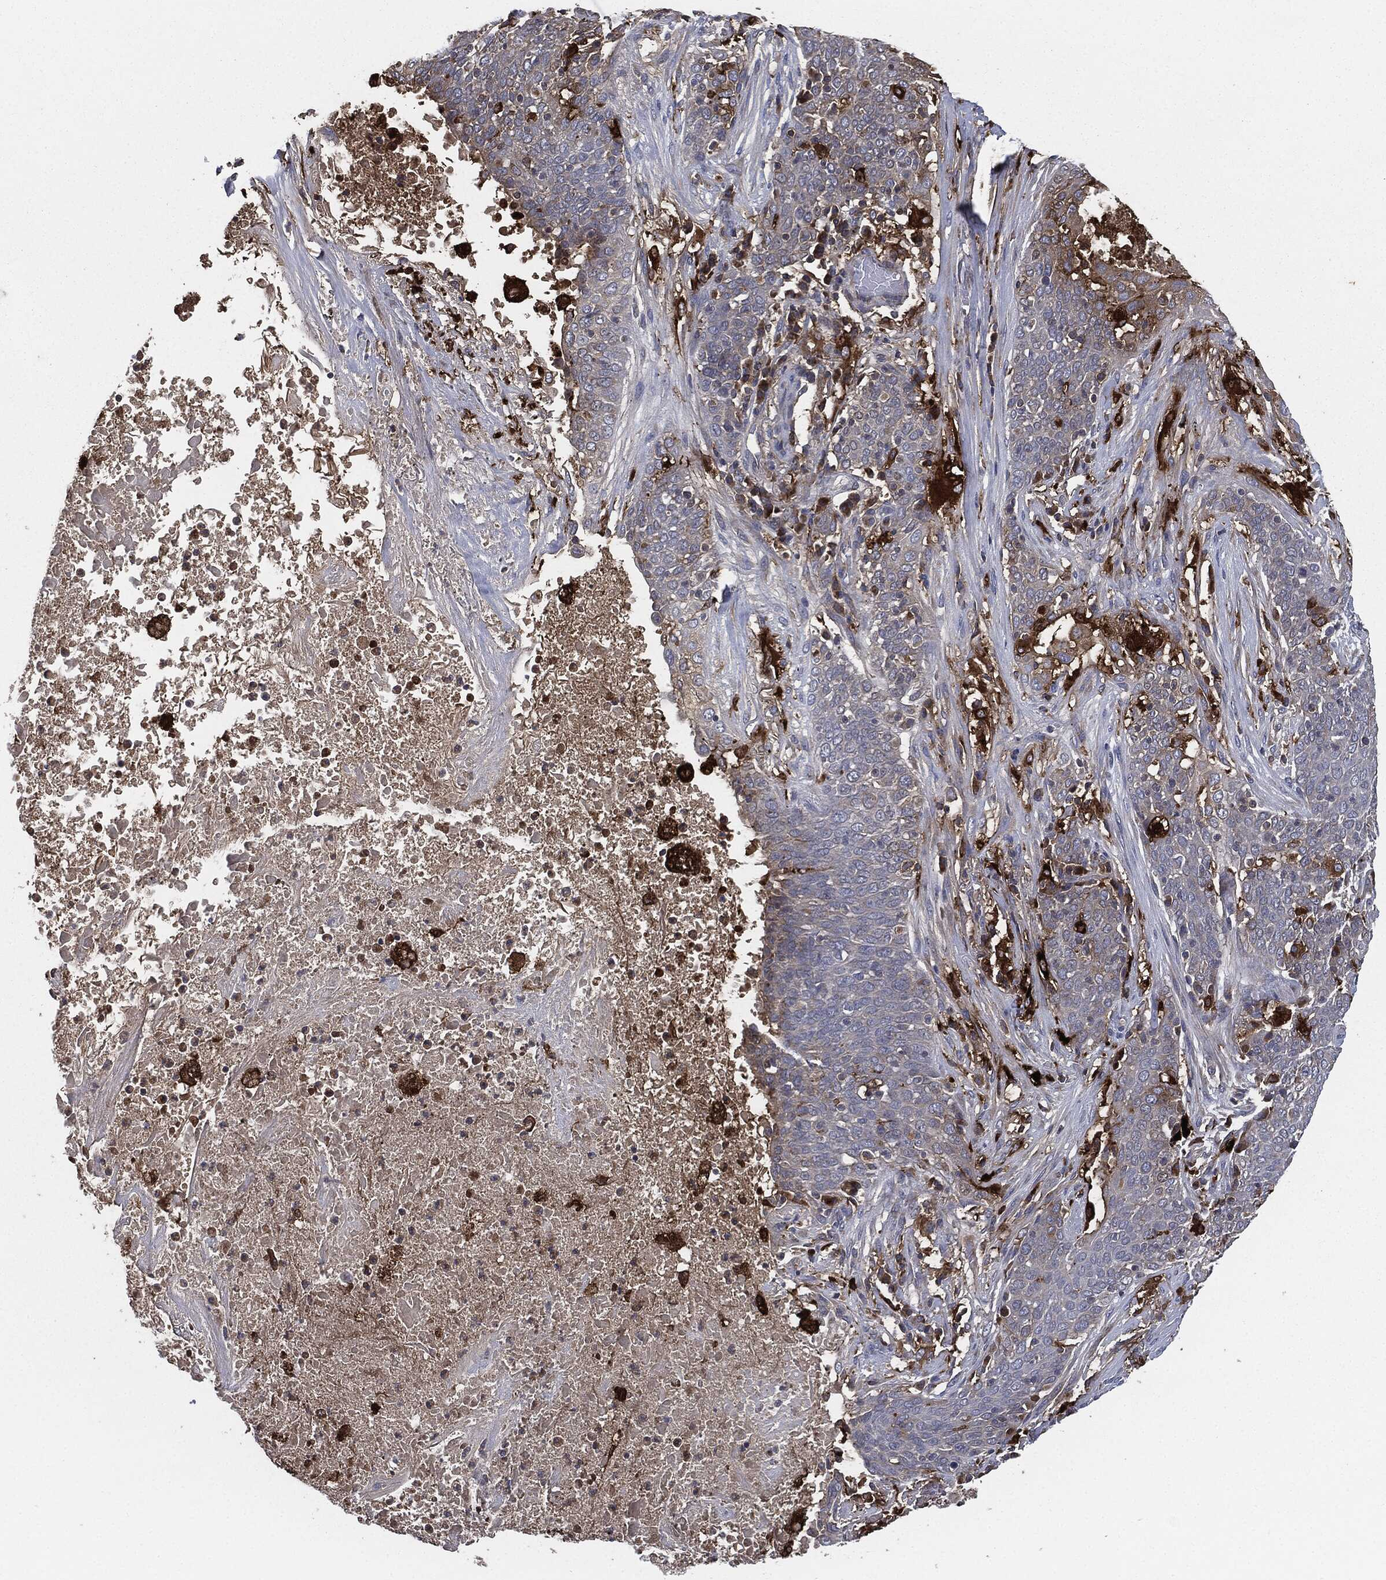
{"staining": {"intensity": "negative", "quantity": "none", "location": "none"}, "tissue": "lung cancer", "cell_type": "Tumor cells", "image_type": "cancer", "snomed": [{"axis": "morphology", "description": "Squamous cell carcinoma, NOS"}, {"axis": "topography", "description": "Lung"}], "caption": "High power microscopy micrograph of an IHC histopathology image of lung cancer, revealing no significant positivity in tumor cells.", "gene": "TMEM11", "patient": {"sex": "male", "age": 82}}